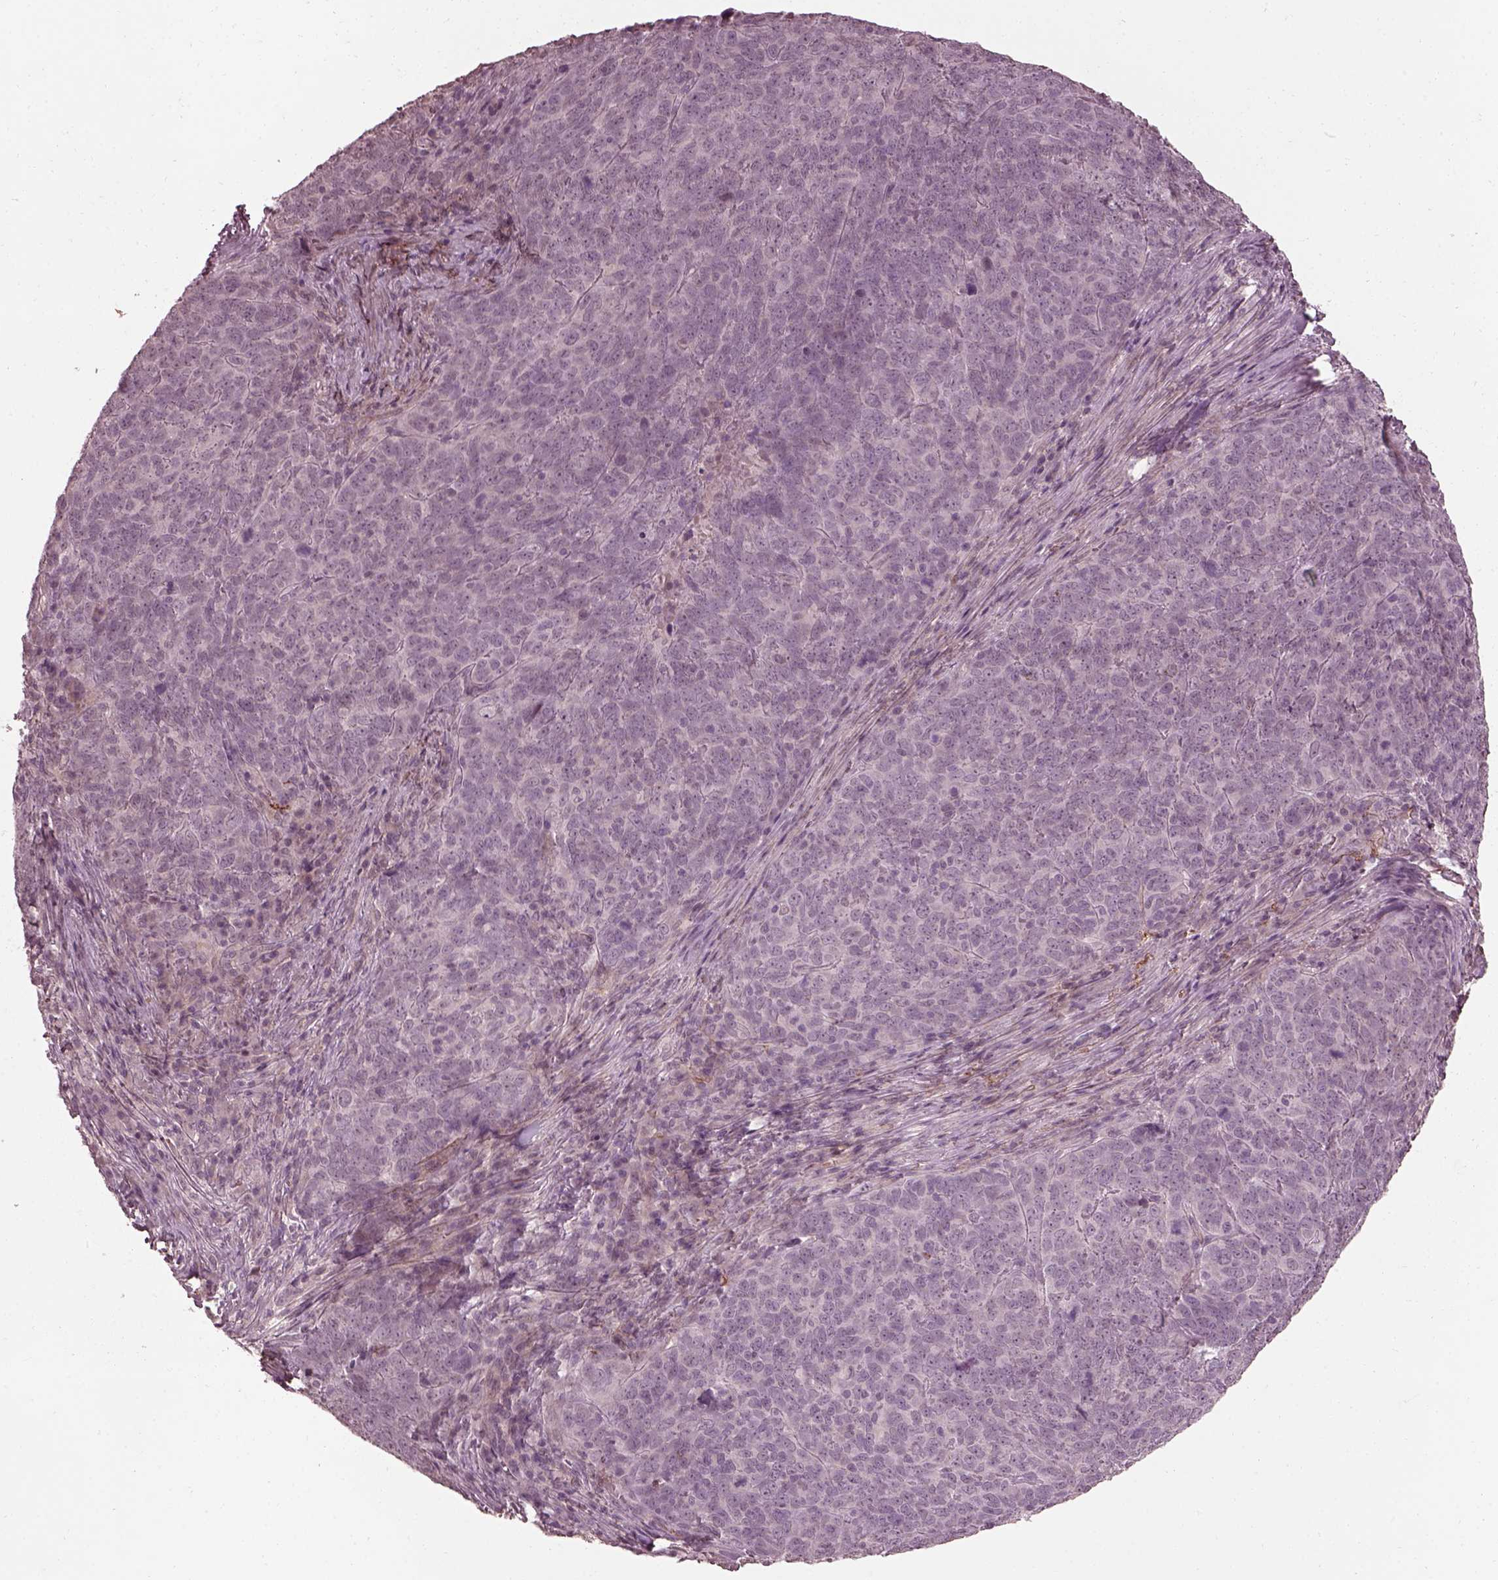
{"staining": {"intensity": "negative", "quantity": "none", "location": "none"}, "tissue": "skin cancer", "cell_type": "Tumor cells", "image_type": "cancer", "snomed": [{"axis": "morphology", "description": "Squamous cell carcinoma, NOS"}, {"axis": "topography", "description": "Skin"}, {"axis": "topography", "description": "Anal"}], "caption": "A photomicrograph of human skin squamous cell carcinoma is negative for staining in tumor cells.", "gene": "EFEMP1", "patient": {"sex": "female", "age": 51}}